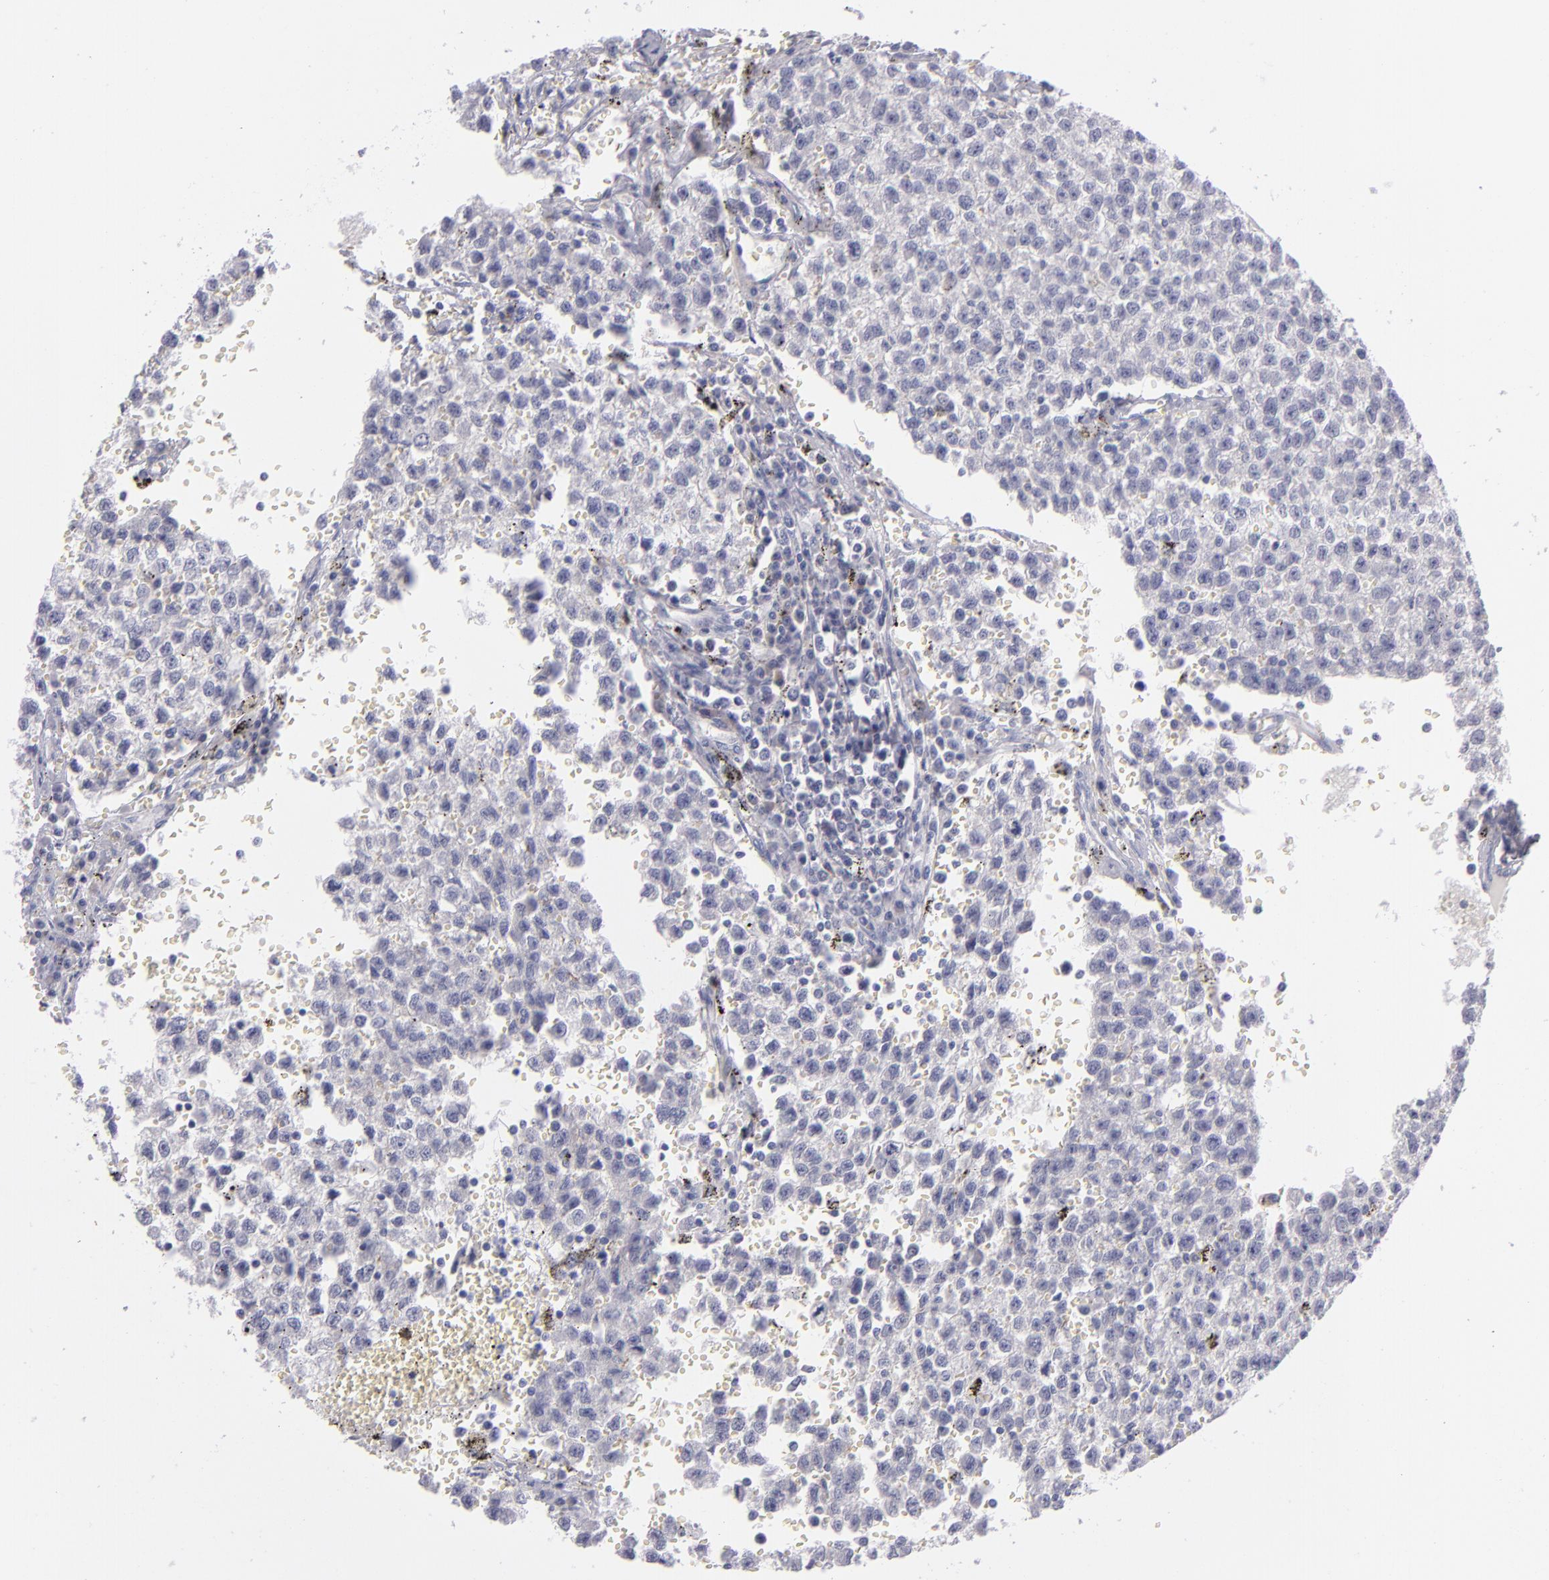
{"staining": {"intensity": "negative", "quantity": "none", "location": "none"}, "tissue": "testis cancer", "cell_type": "Tumor cells", "image_type": "cancer", "snomed": [{"axis": "morphology", "description": "Seminoma, NOS"}, {"axis": "topography", "description": "Testis"}], "caption": "A photomicrograph of human testis cancer is negative for staining in tumor cells. (Brightfield microscopy of DAB immunohistochemistry at high magnification).", "gene": "ITGB4", "patient": {"sex": "male", "age": 35}}